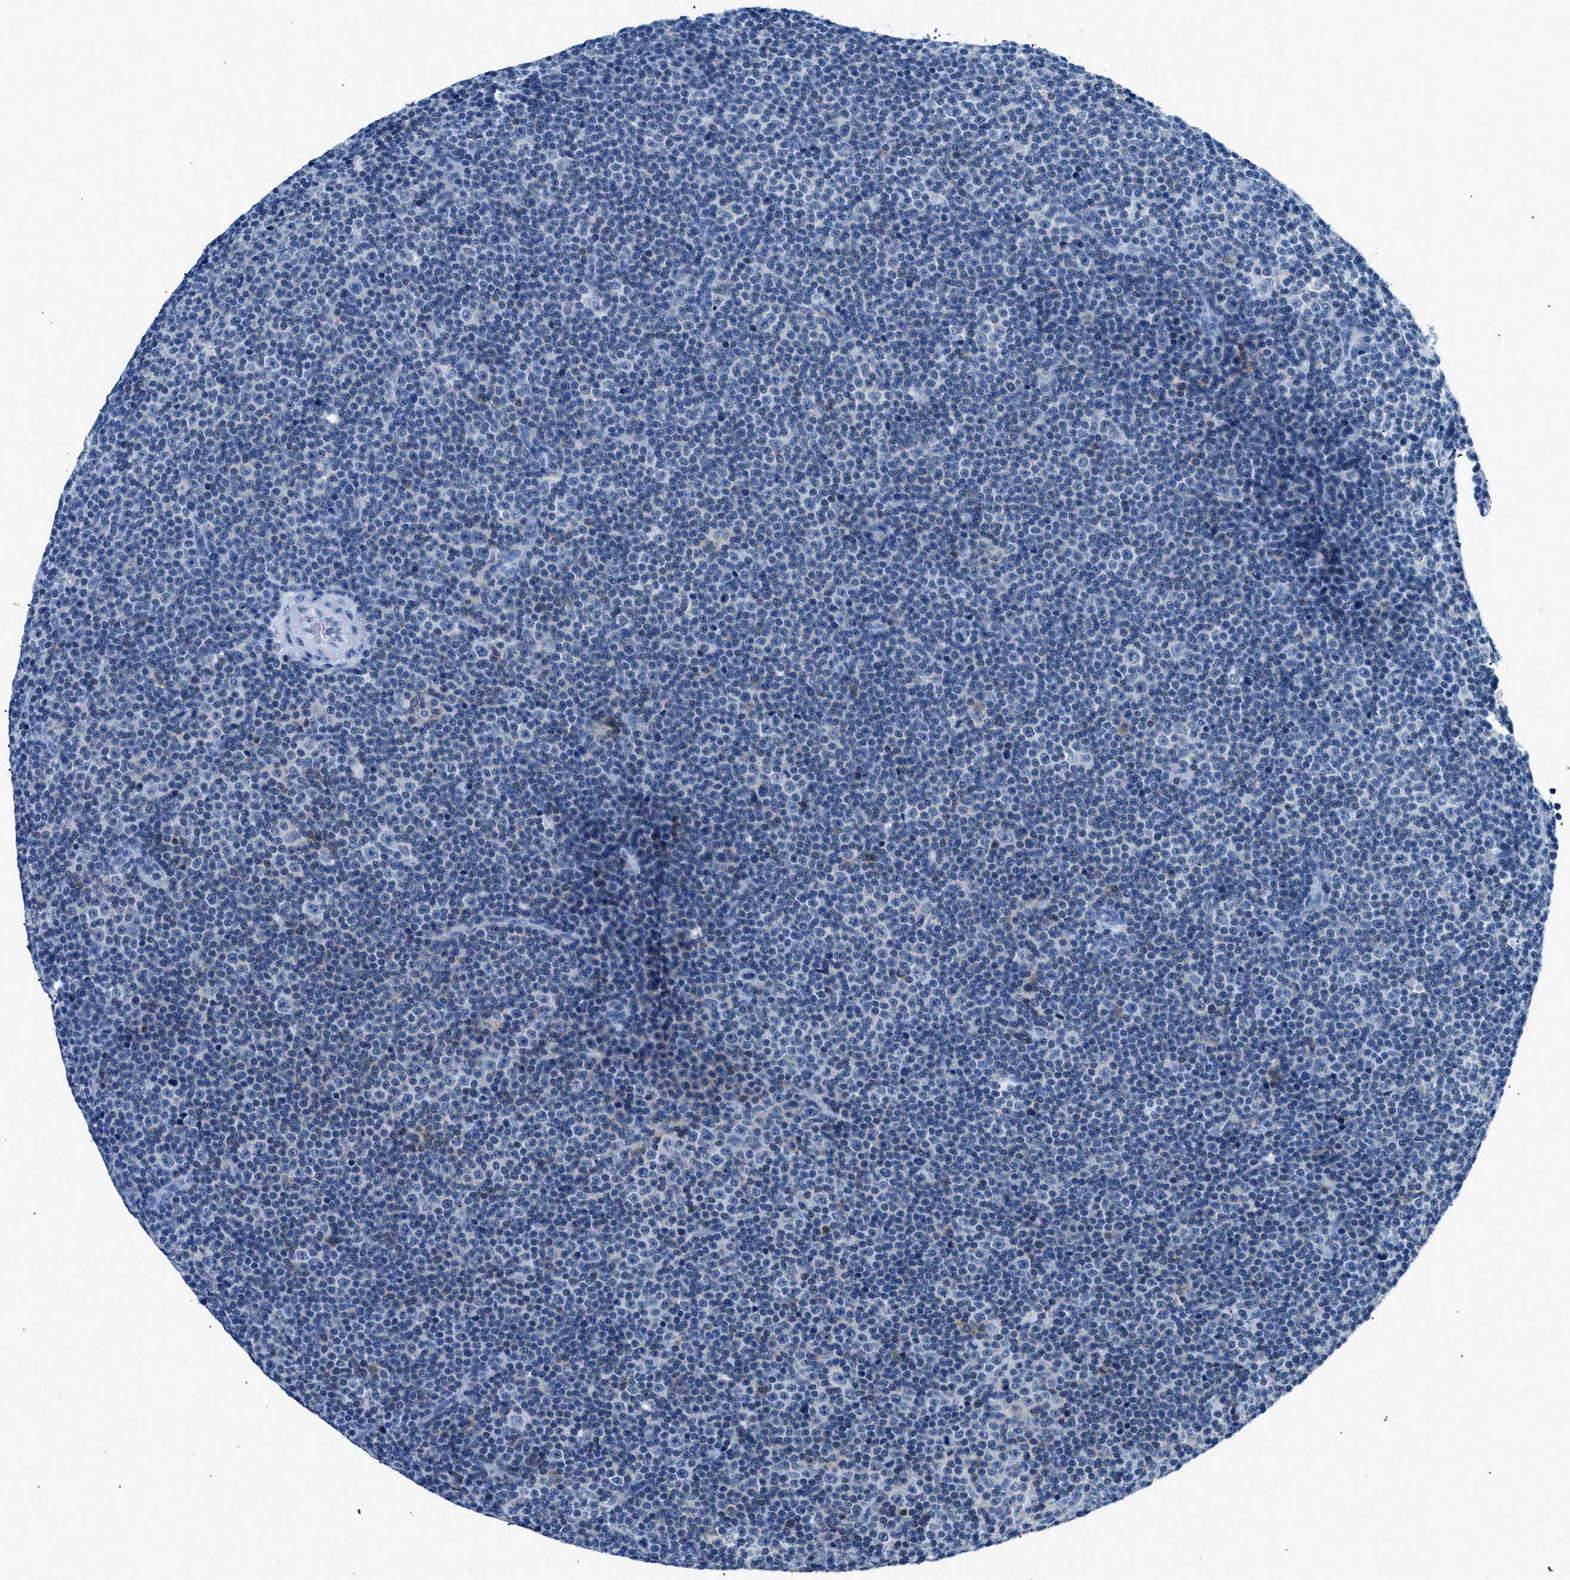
{"staining": {"intensity": "negative", "quantity": "none", "location": "none"}, "tissue": "lymphoma", "cell_type": "Tumor cells", "image_type": "cancer", "snomed": [{"axis": "morphology", "description": "Malignant lymphoma, non-Hodgkin's type, Low grade"}, {"axis": "topography", "description": "Lymph node"}], "caption": "Human malignant lymphoma, non-Hodgkin's type (low-grade) stained for a protein using IHC exhibits no expression in tumor cells.", "gene": "NFATC2", "patient": {"sex": "female", "age": 67}}